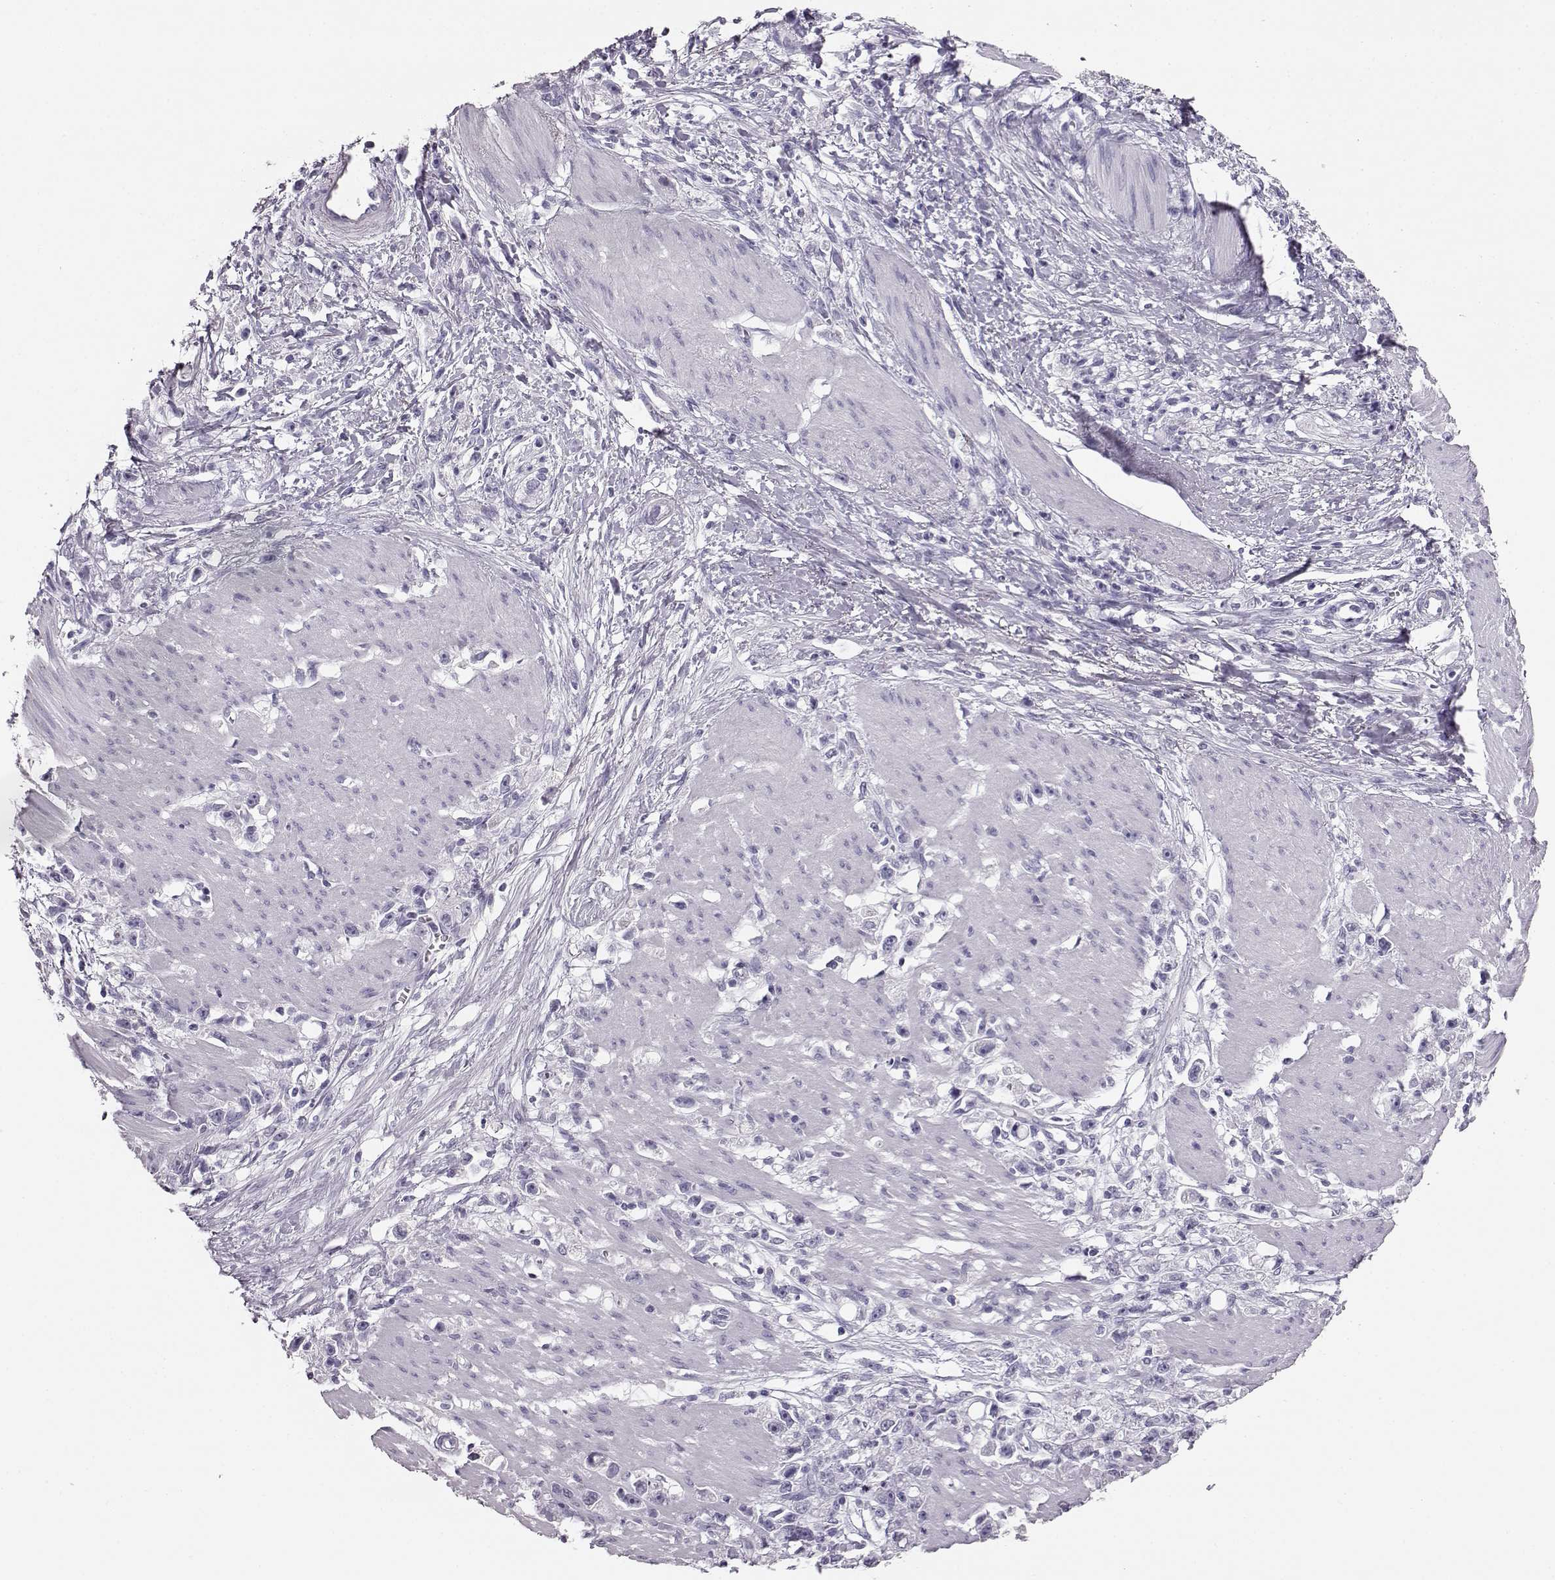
{"staining": {"intensity": "negative", "quantity": "none", "location": "none"}, "tissue": "stomach cancer", "cell_type": "Tumor cells", "image_type": "cancer", "snomed": [{"axis": "morphology", "description": "Adenocarcinoma, NOS"}, {"axis": "topography", "description": "Stomach"}], "caption": "Histopathology image shows no protein positivity in tumor cells of adenocarcinoma (stomach) tissue.", "gene": "BFSP2", "patient": {"sex": "female", "age": 59}}